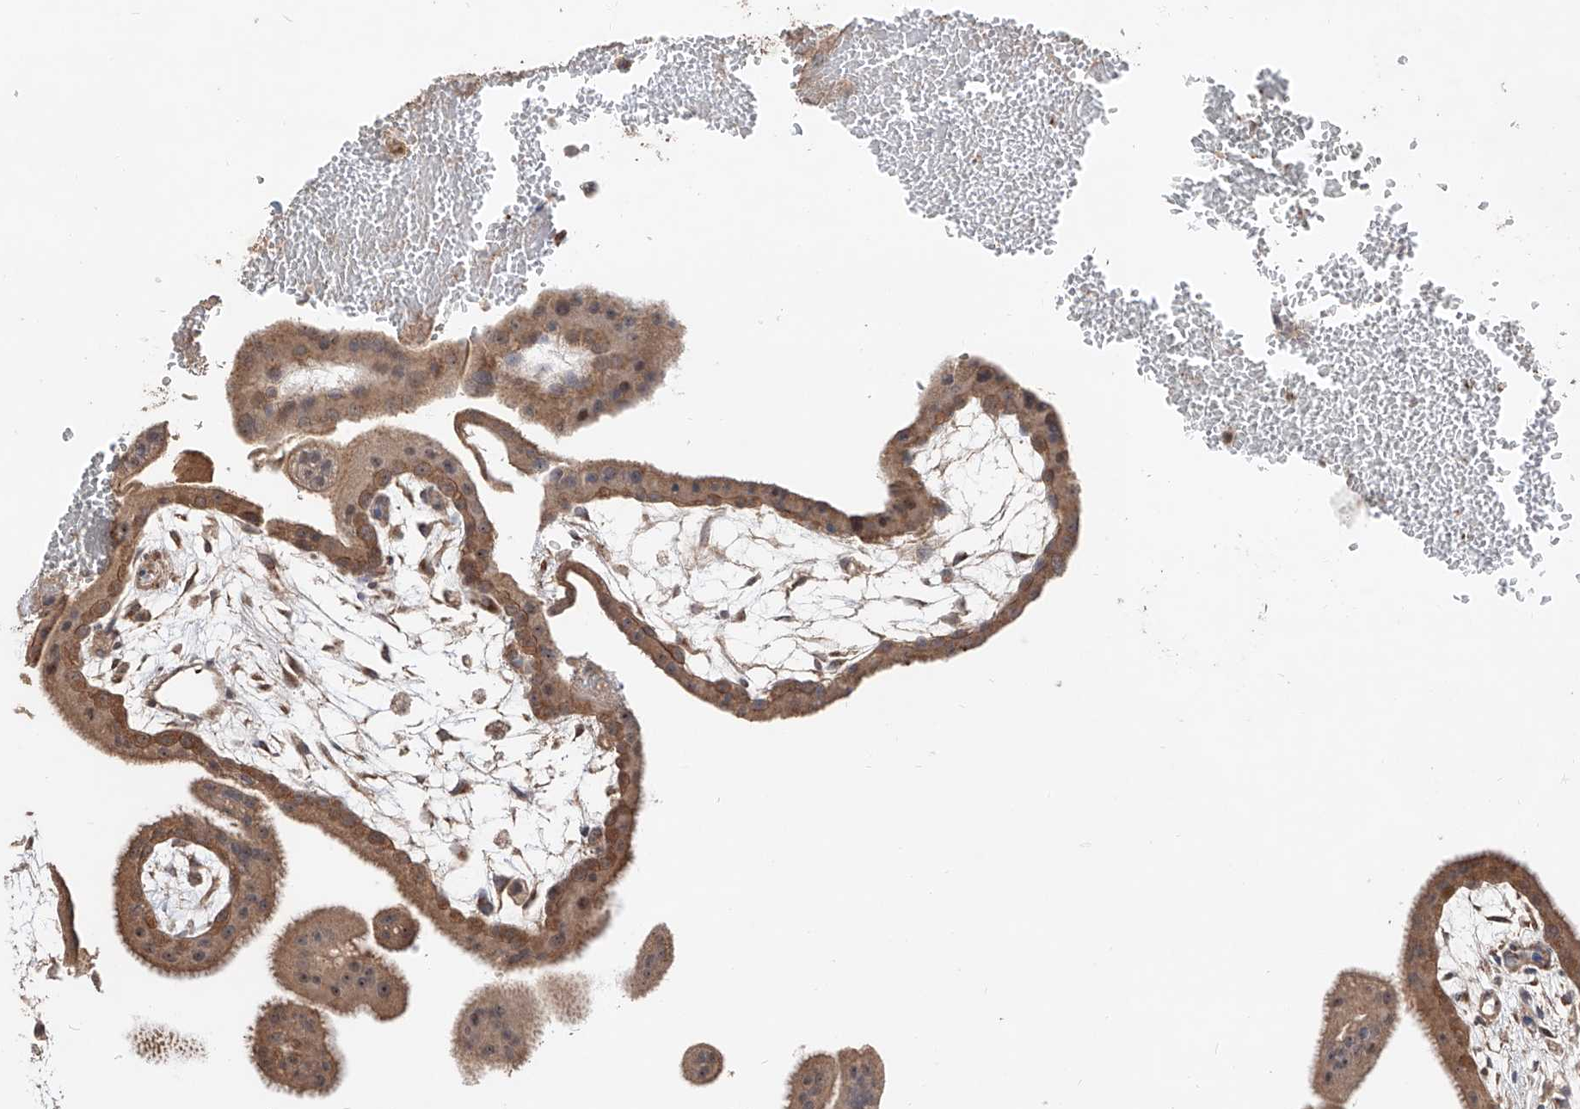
{"staining": {"intensity": "moderate", "quantity": "25%-75%", "location": "cytoplasmic/membranous,nuclear"}, "tissue": "placenta", "cell_type": "Decidual cells", "image_type": "normal", "snomed": [{"axis": "morphology", "description": "Normal tissue, NOS"}, {"axis": "topography", "description": "Placenta"}], "caption": "Protein expression analysis of unremarkable human placenta reveals moderate cytoplasmic/membranous,nuclear expression in approximately 25%-75% of decidual cells. (DAB = brown stain, brightfield microscopy at high magnification).", "gene": "EDN1", "patient": {"sex": "female", "age": 35}}